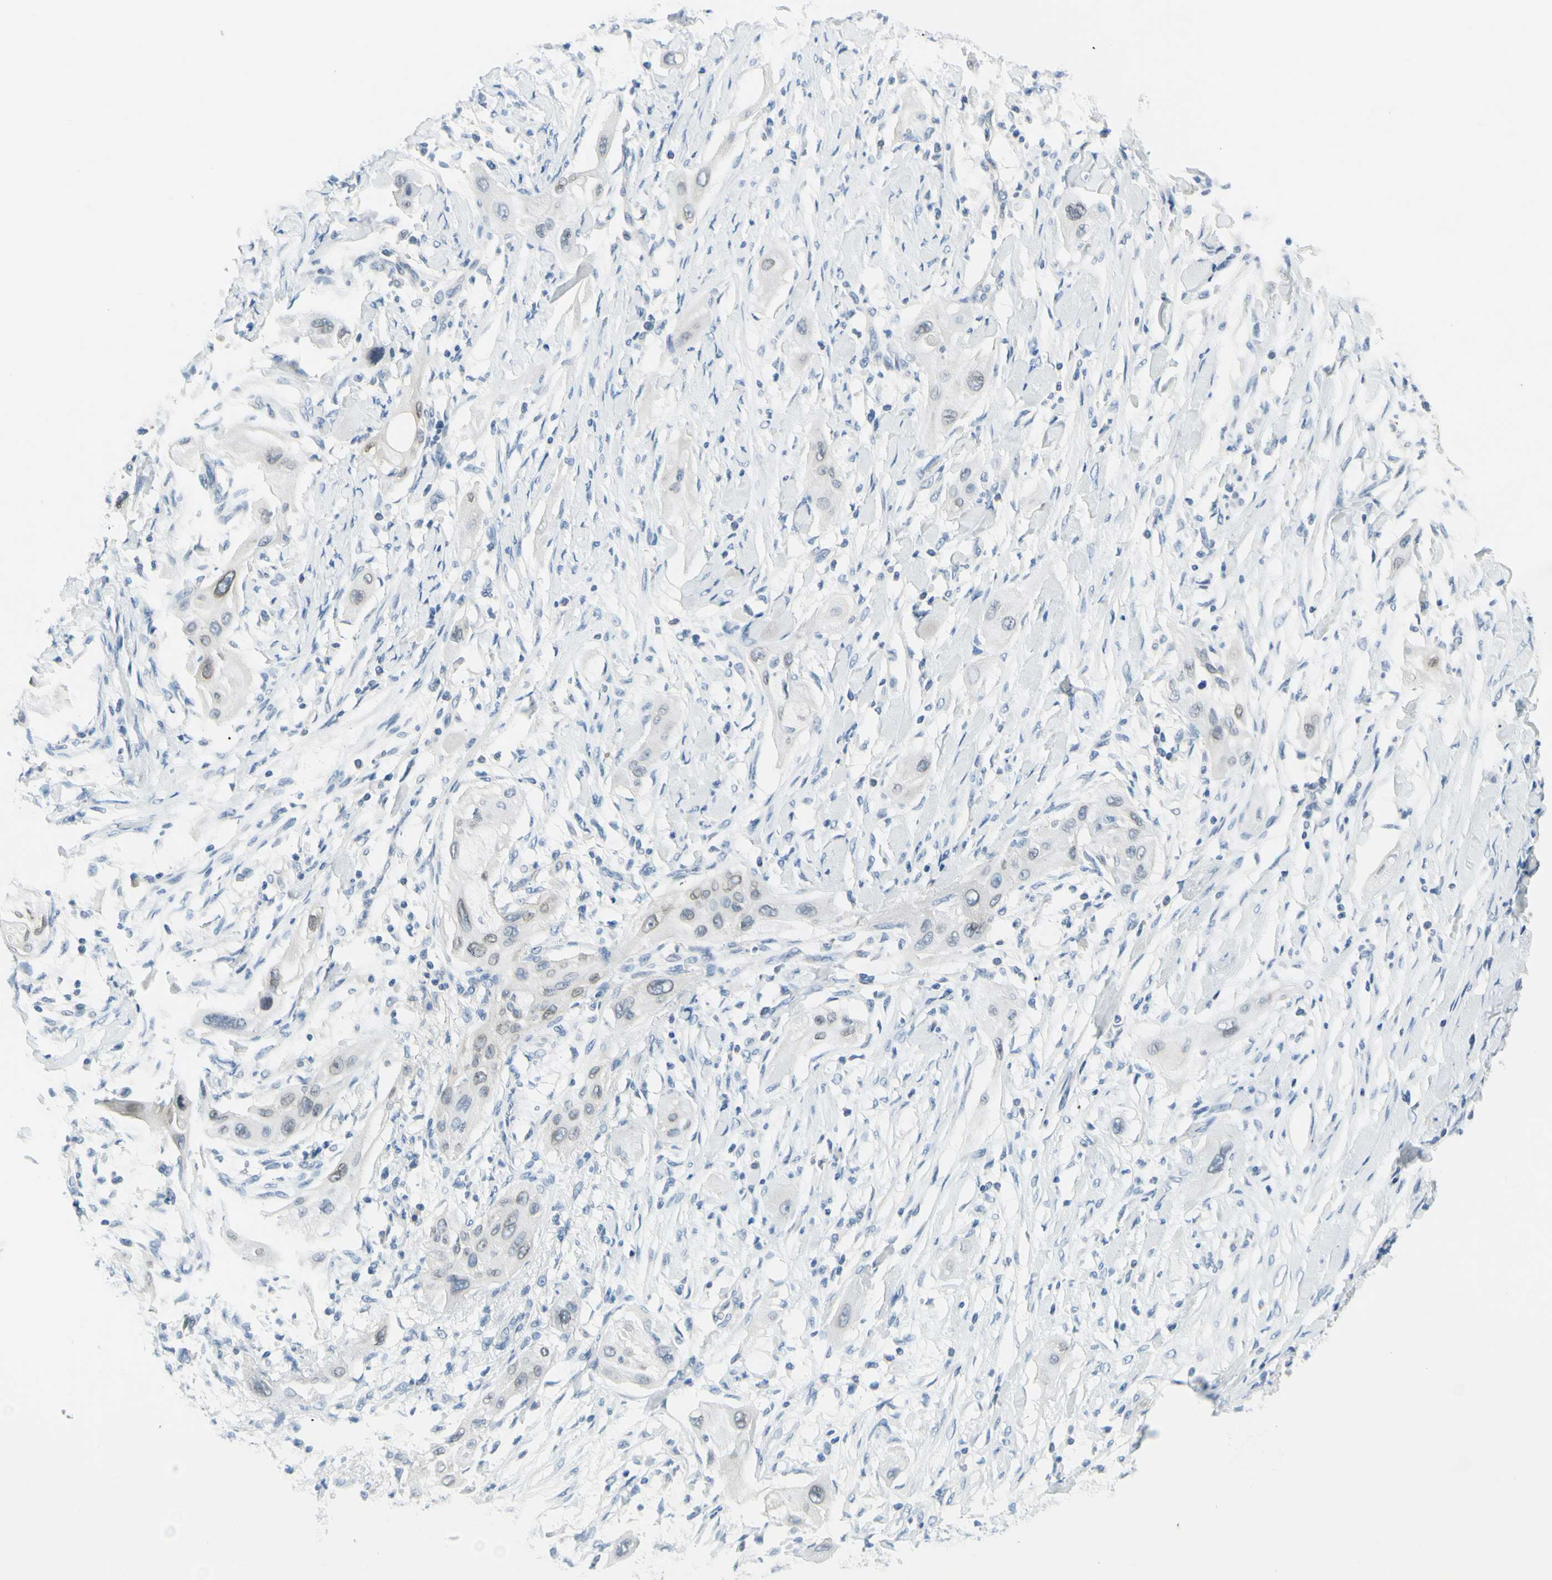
{"staining": {"intensity": "negative", "quantity": "none", "location": "none"}, "tissue": "lung cancer", "cell_type": "Tumor cells", "image_type": "cancer", "snomed": [{"axis": "morphology", "description": "Squamous cell carcinoma, NOS"}, {"axis": "topography", "description": "Lung"}], "caption": "Immunohistochemistry micrograph of human lung cancer stained for a protein (brown), which exhibits no positivity in tumor cells.", "gene": "DCT", "patient": {"sex": "female", "age": 47}}